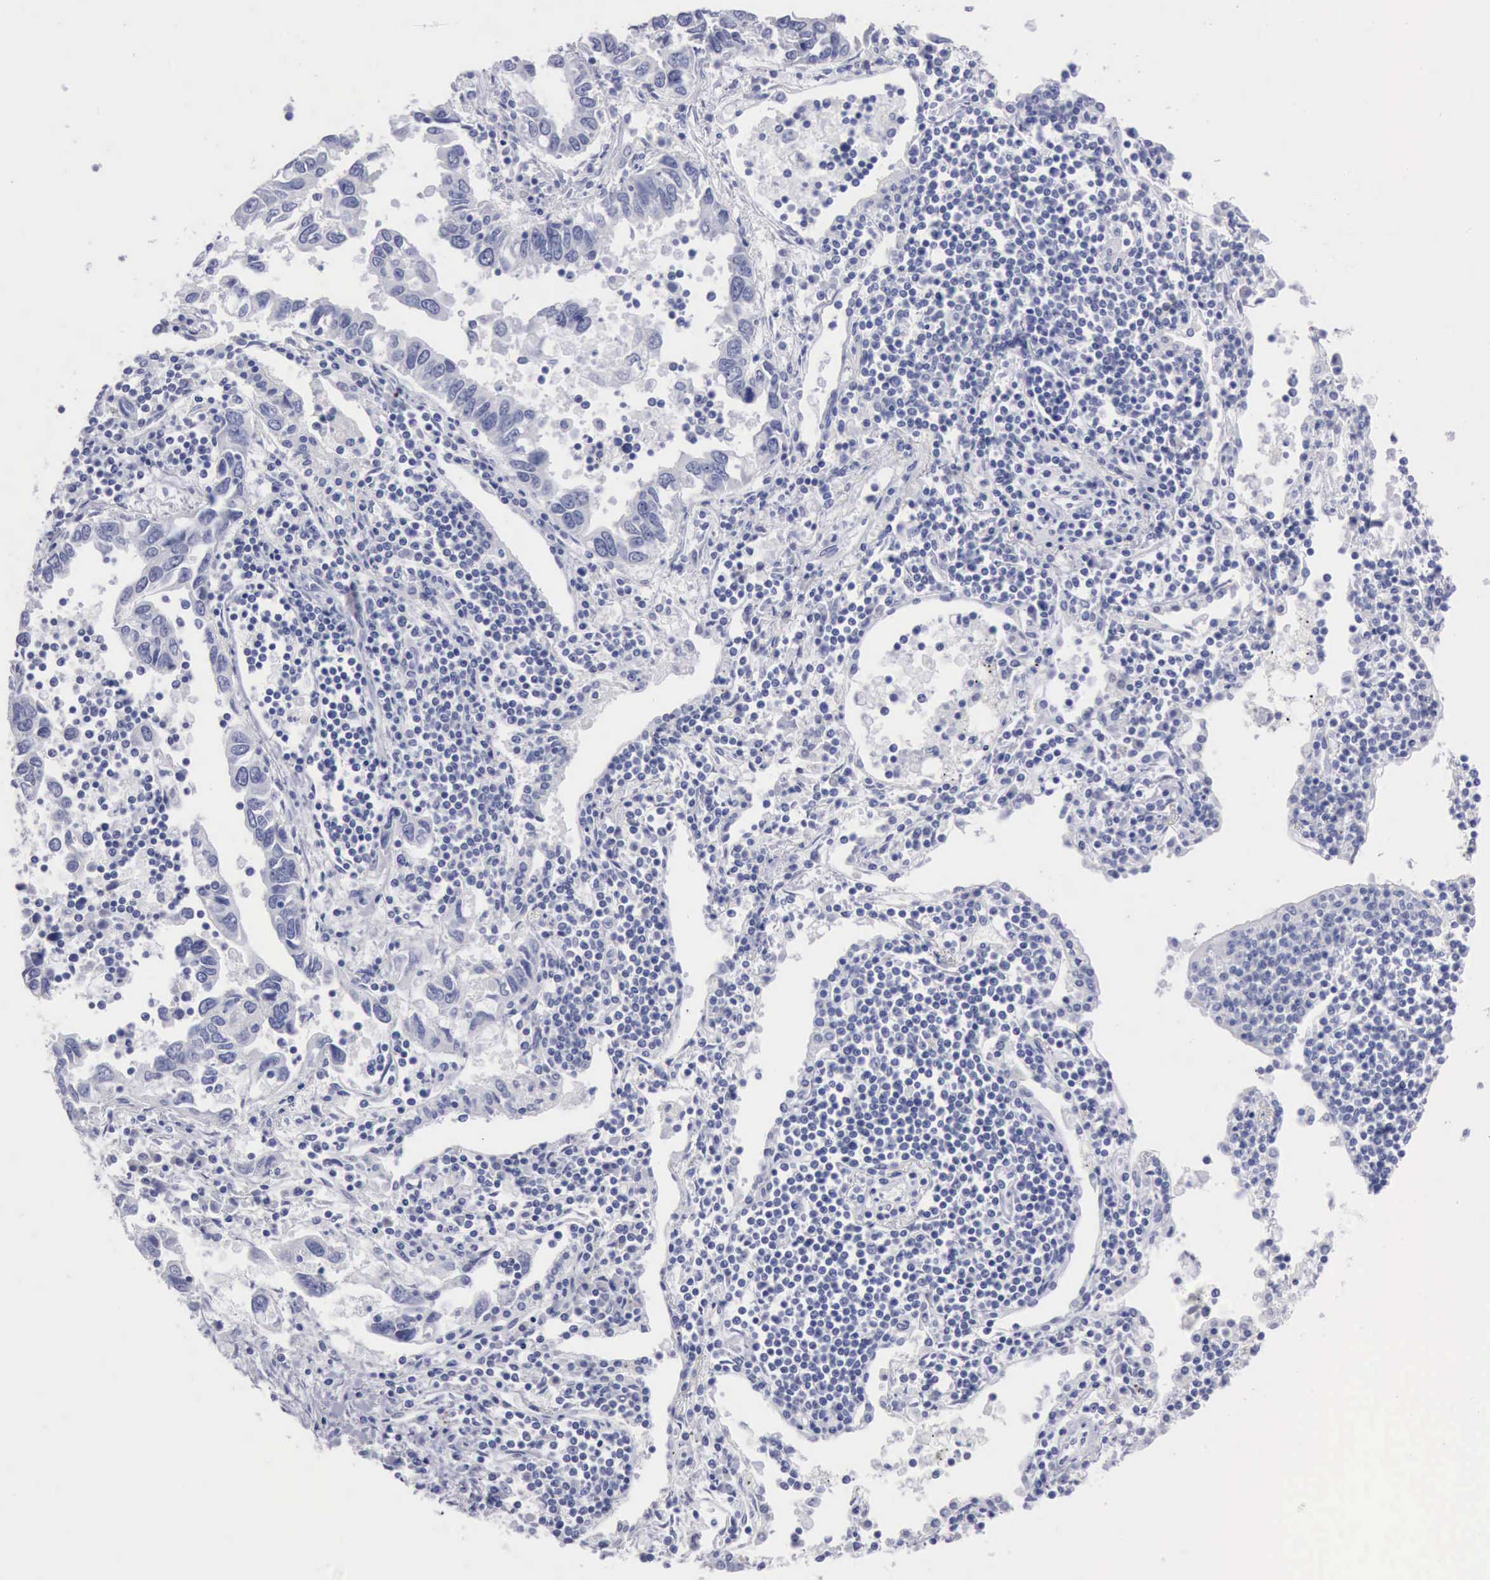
{"staining": {"intensity": "negative", "quantity": "none", "location": "none"}, "tissue": "lung cancer", "cell_type": "Tumor cells", "image_type": "cancer", "snomed": [{"axis": "morphology", "description": "Adenocarcinoma, NOS"}, {"axis": "topography", "description": "Lung"}], "caption": "This is a micrograph of immunohistochemistry staining of lung cancer, which shows no staining in tumor cells.", "gene": "ANGEL1", "patient": {"sex": "male", "age": 48}}